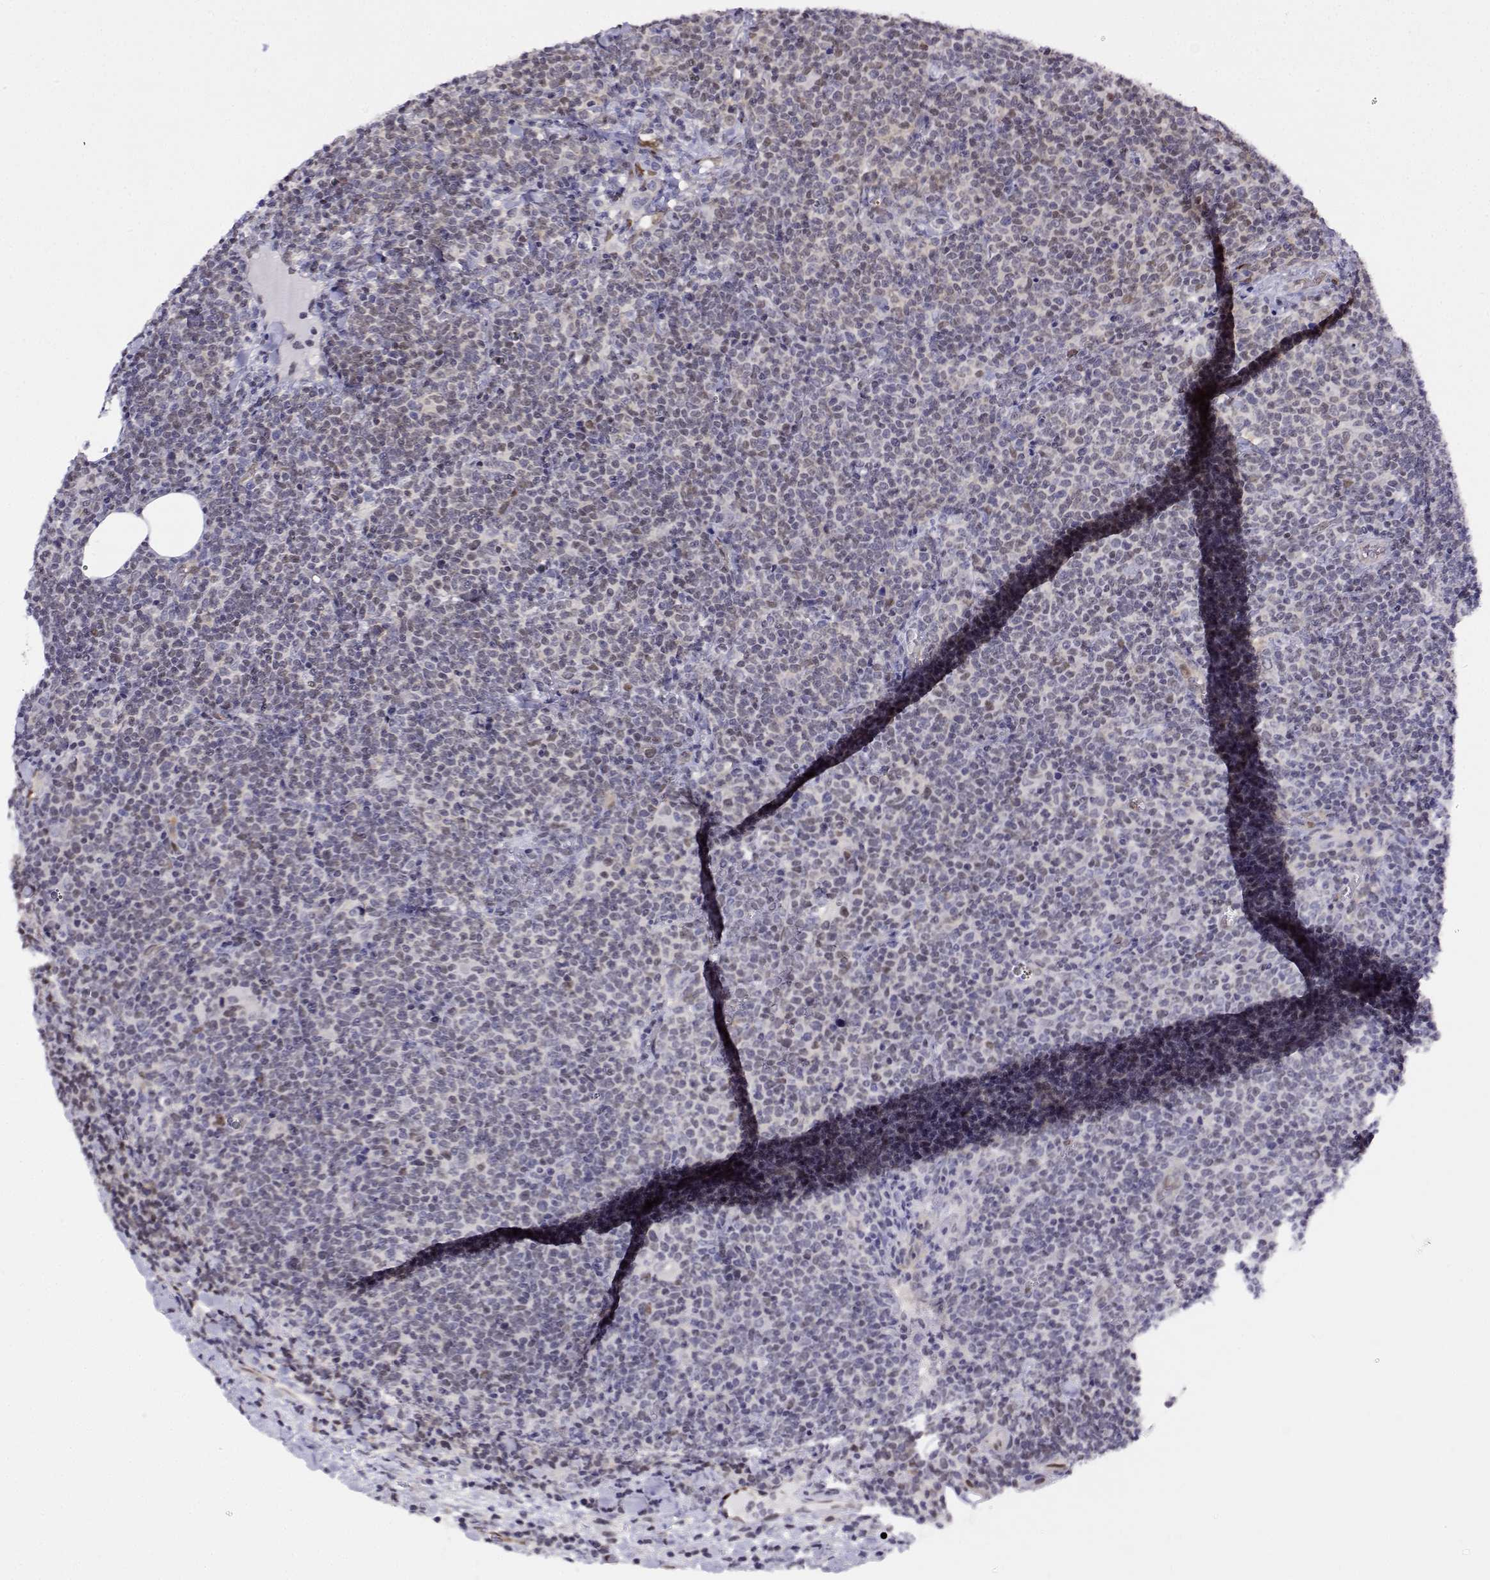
{"staining": {"intensity": "negative", "quantity": "none", "location": "none"}, "tissue": "lymphoma", "cell_type": "Tumor cells", "image_type": "cancer", "snomed": [{"axis": "morphology", "description": "Malignant lymphoma, non-Hodgkin's type, High grade"}, {"axis": "topography", "description": "Lymph node"}], "caption": "High magnification brightfield microscopy of malignant lymphoma, non-Hodgkin's type (high-grade) stained with DAB (brown) and counterstained with hematoxylin (blue): tumor cells show no significant expression.", "gene": "ERF", "patient": {"sex": "male", "age": 61}}